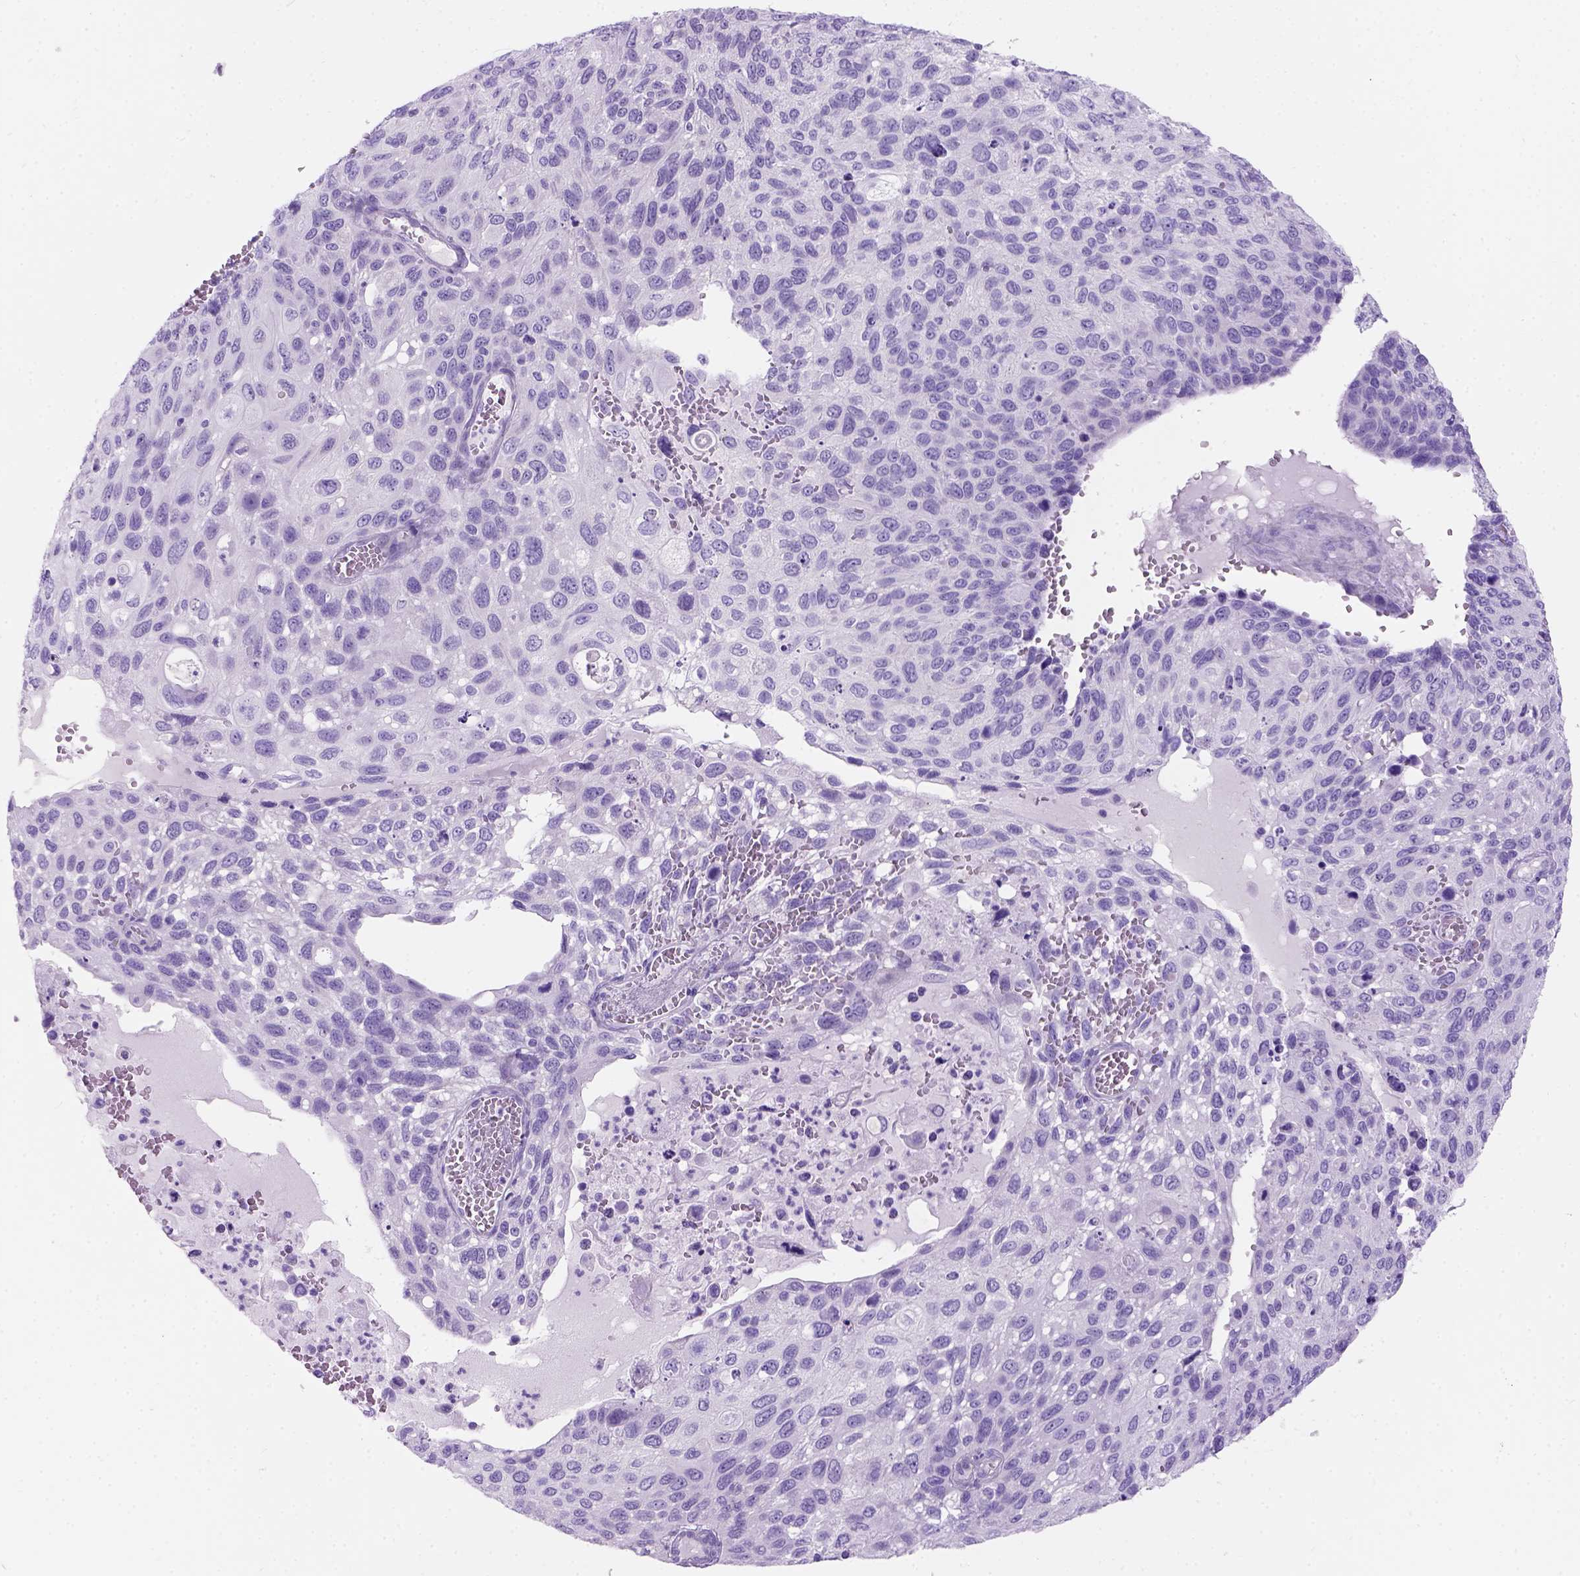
{"staining": {"intensity": "negative", "quantity": "none", "location": "none"}, "tissue": "cervical cancer", "cell_type": "Tumor cells", "image_type": "cancer", "snomed": [{"axis": "morphology", "description": "Squamous cell carcinoma, NOS"}, {"axis": "topography", "description": "Cervix"}], "caption": "This is an immunohistochemistry (IHC) histopathology image of human cervical cancer. There is no positivity in tumor cells.", "gene": "C7orf57", "patient": {"sex": "female", "age": 70}}